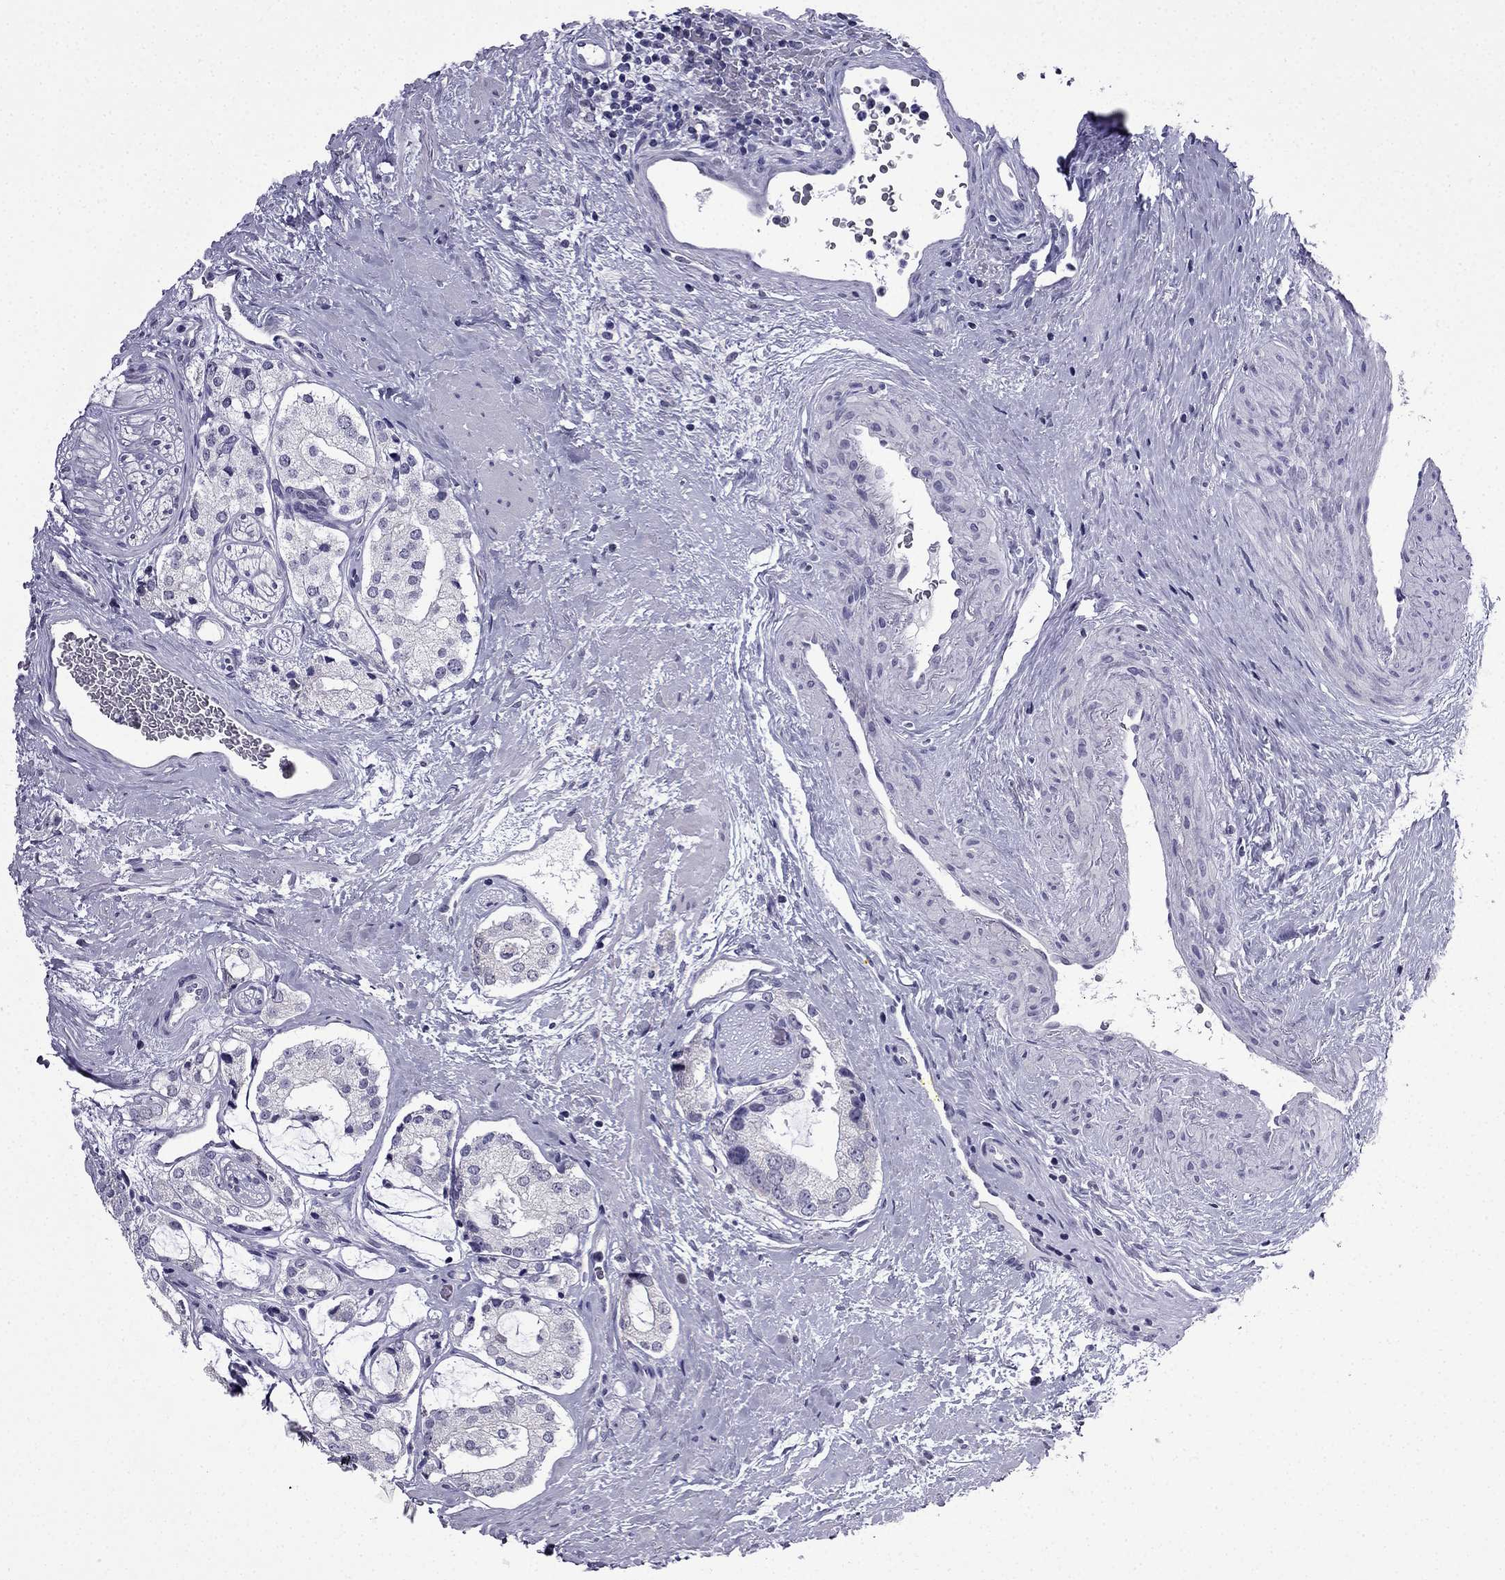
{"staining": {"intensity": "negative", "quantity": "none", "location": "none"}, "tissue": "prostate cancer", "cell_type": "Tumor cells", "image_type": "cancer", "snomed": [{"axis": "morphology", "description": "Adenocarcinoma, NOS"}, {"axis": "topography", "description": "Prostate"}], "caption": "This is an IHC micrograph of human prostate cancer (adenocarcinoma). There is no expression in tumor cells.", "gene": "POM121L12", "patient": {"sex": "male", "age": 66}}